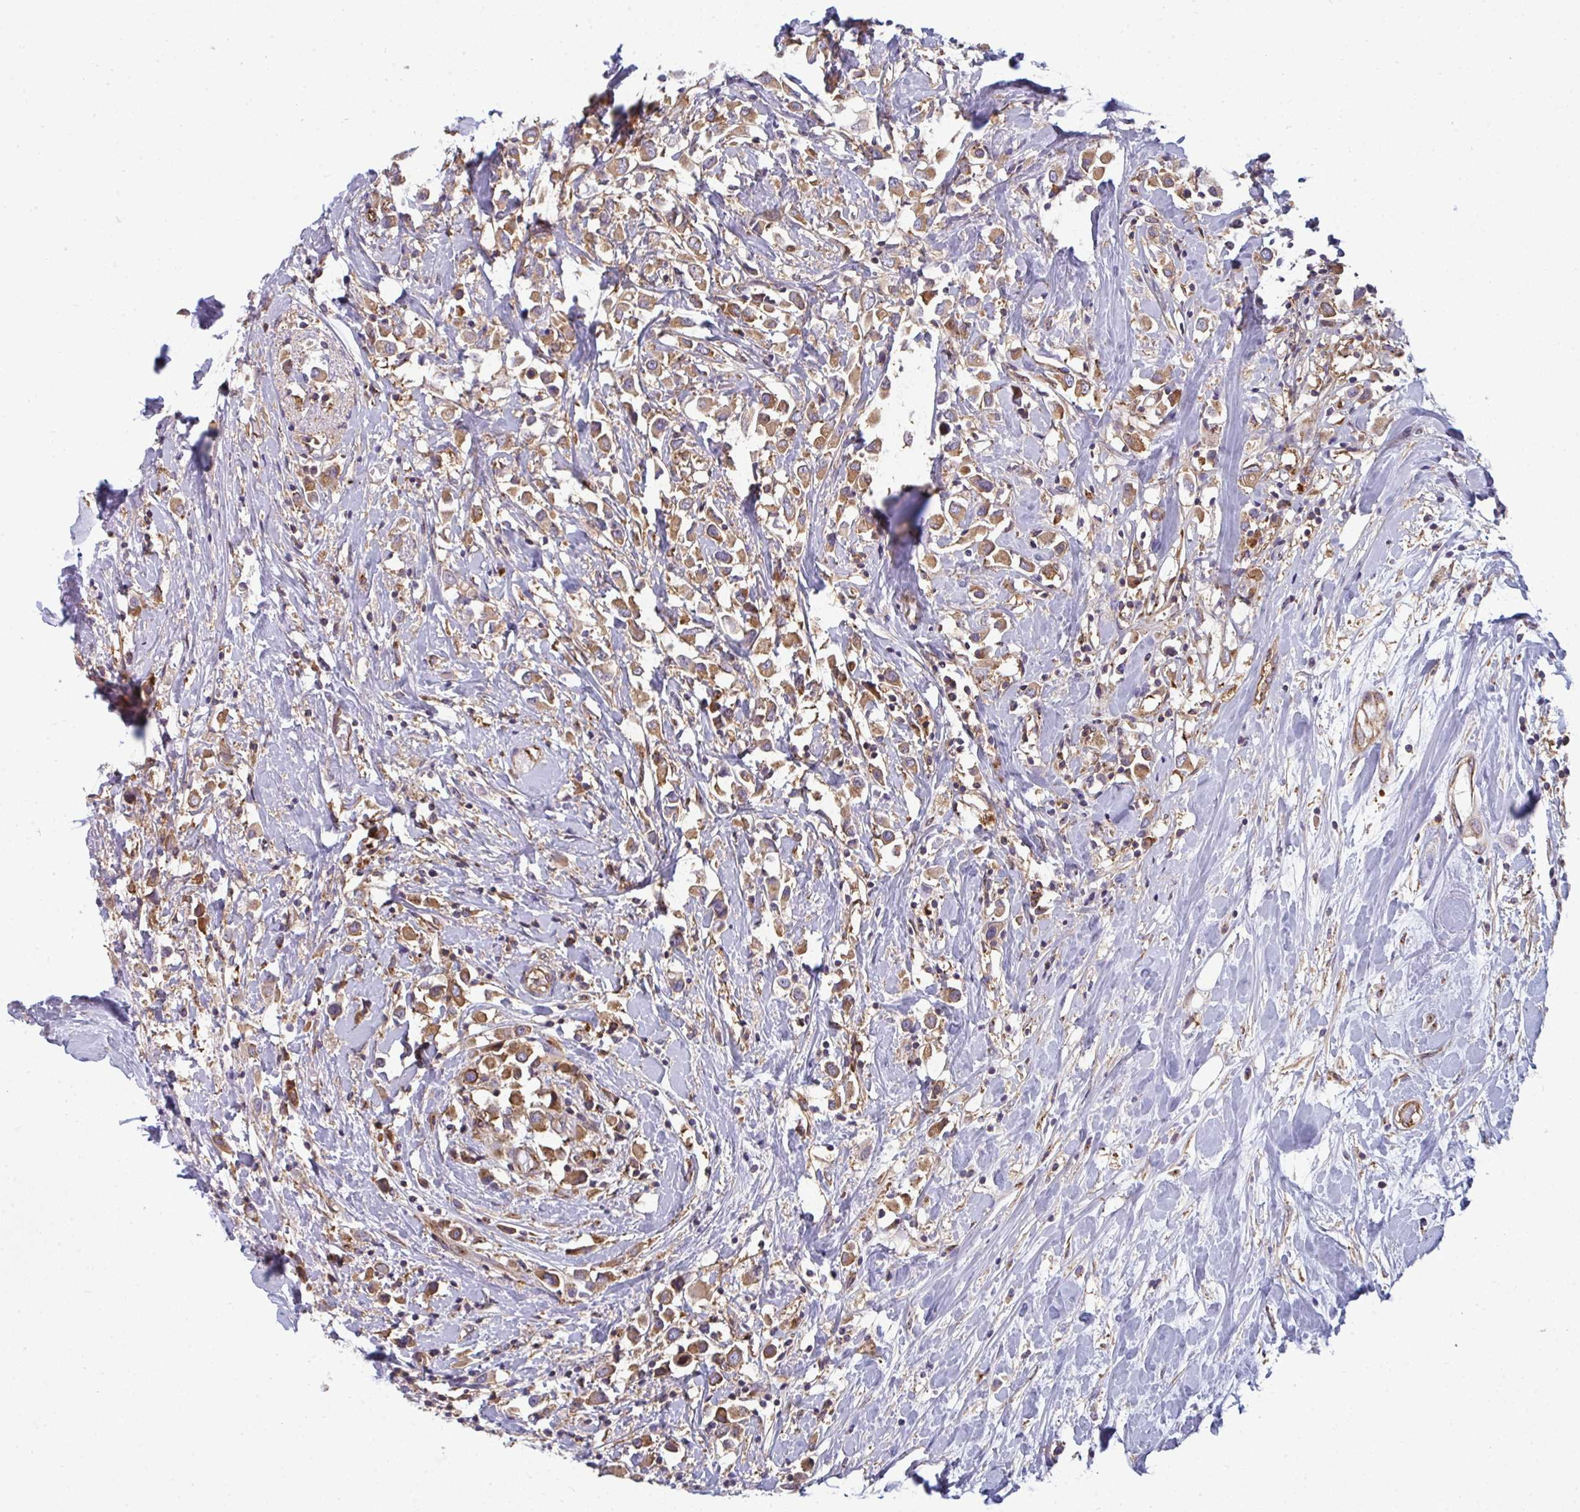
{"staining": {"intensity": "moderate", "quantity": ">75%", "location": "cytoplasmic/membranous"}, "tissue": "breast cancer", "cell_type": "Tumor cells", "image_type": "cancer", "snomed": [{"axis": "morphology", "description": "Duct carcinoma"}, {"axis": "topography", "description": "Breast"}], "caption": "Breast infiltrating ductal carcinoma tissue shows moderate cytoplasmic/membranous expression in approximately >75% of tumor cells, visualized by immunohistochemistry.", "gene": "DYNC1I2", "patient": {"sex": "female", "age": 61}}